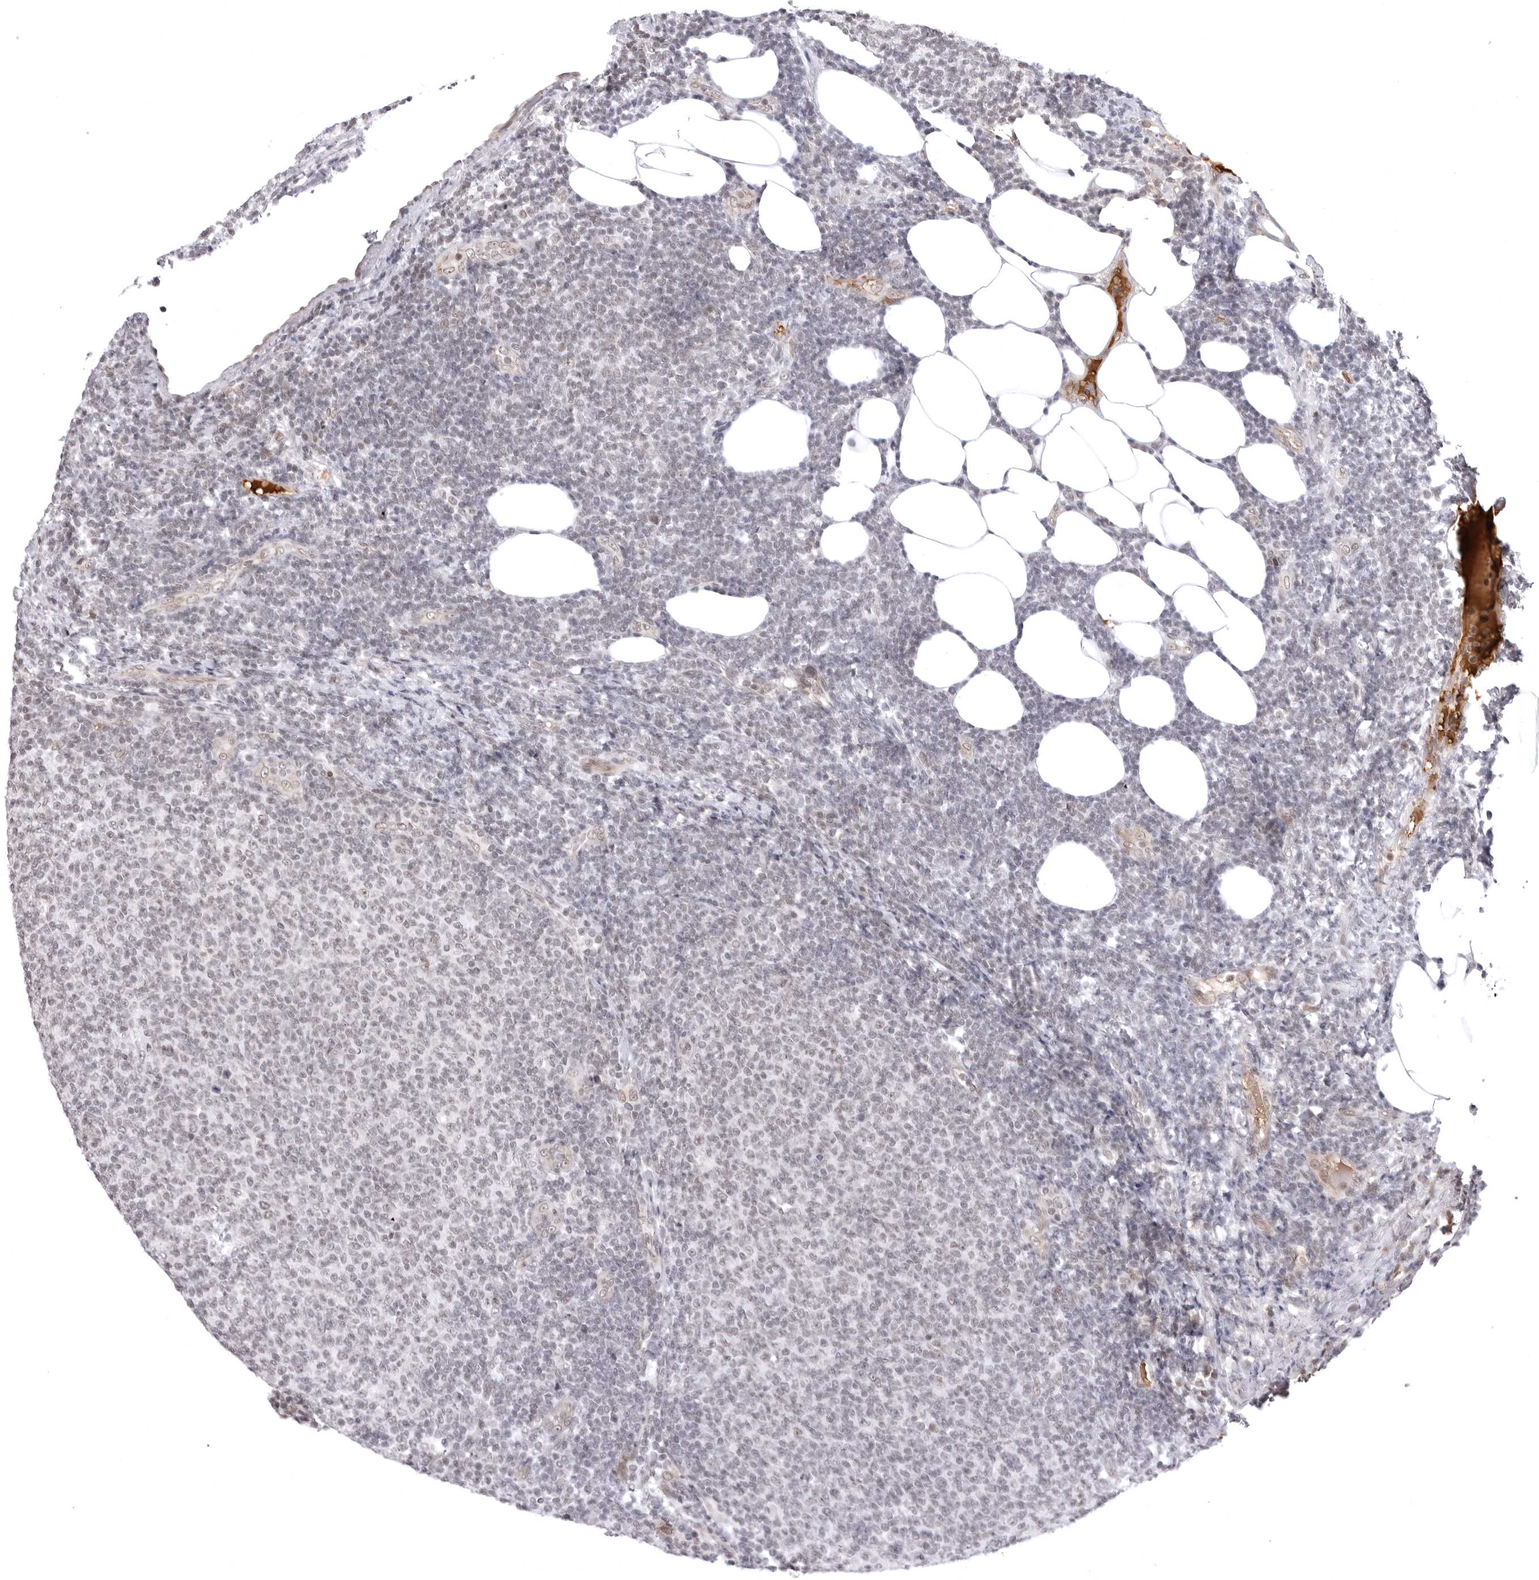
{"staining": {"intensity": "weak", "quantity": "<25%", "location": "nuclear"}, "tissue": "lymphoma", "cell_type": "Tumor cells", "image_type": "cancer", "snomed": [{"axis": "morphology", "description": "Malignant lymphoma, non-Hodgkin's type, Low grade"}, {"axis": "topography", "description": "Lymph node"}], "caption": "DAB immunohistochemical staining of malignant lymphoma, non-Hodgkin's type (low-grade) demonstrates no significant positivity in tumor cells.", "gene": "PHF3", "patient": {"sex": "male", "age": 66}}